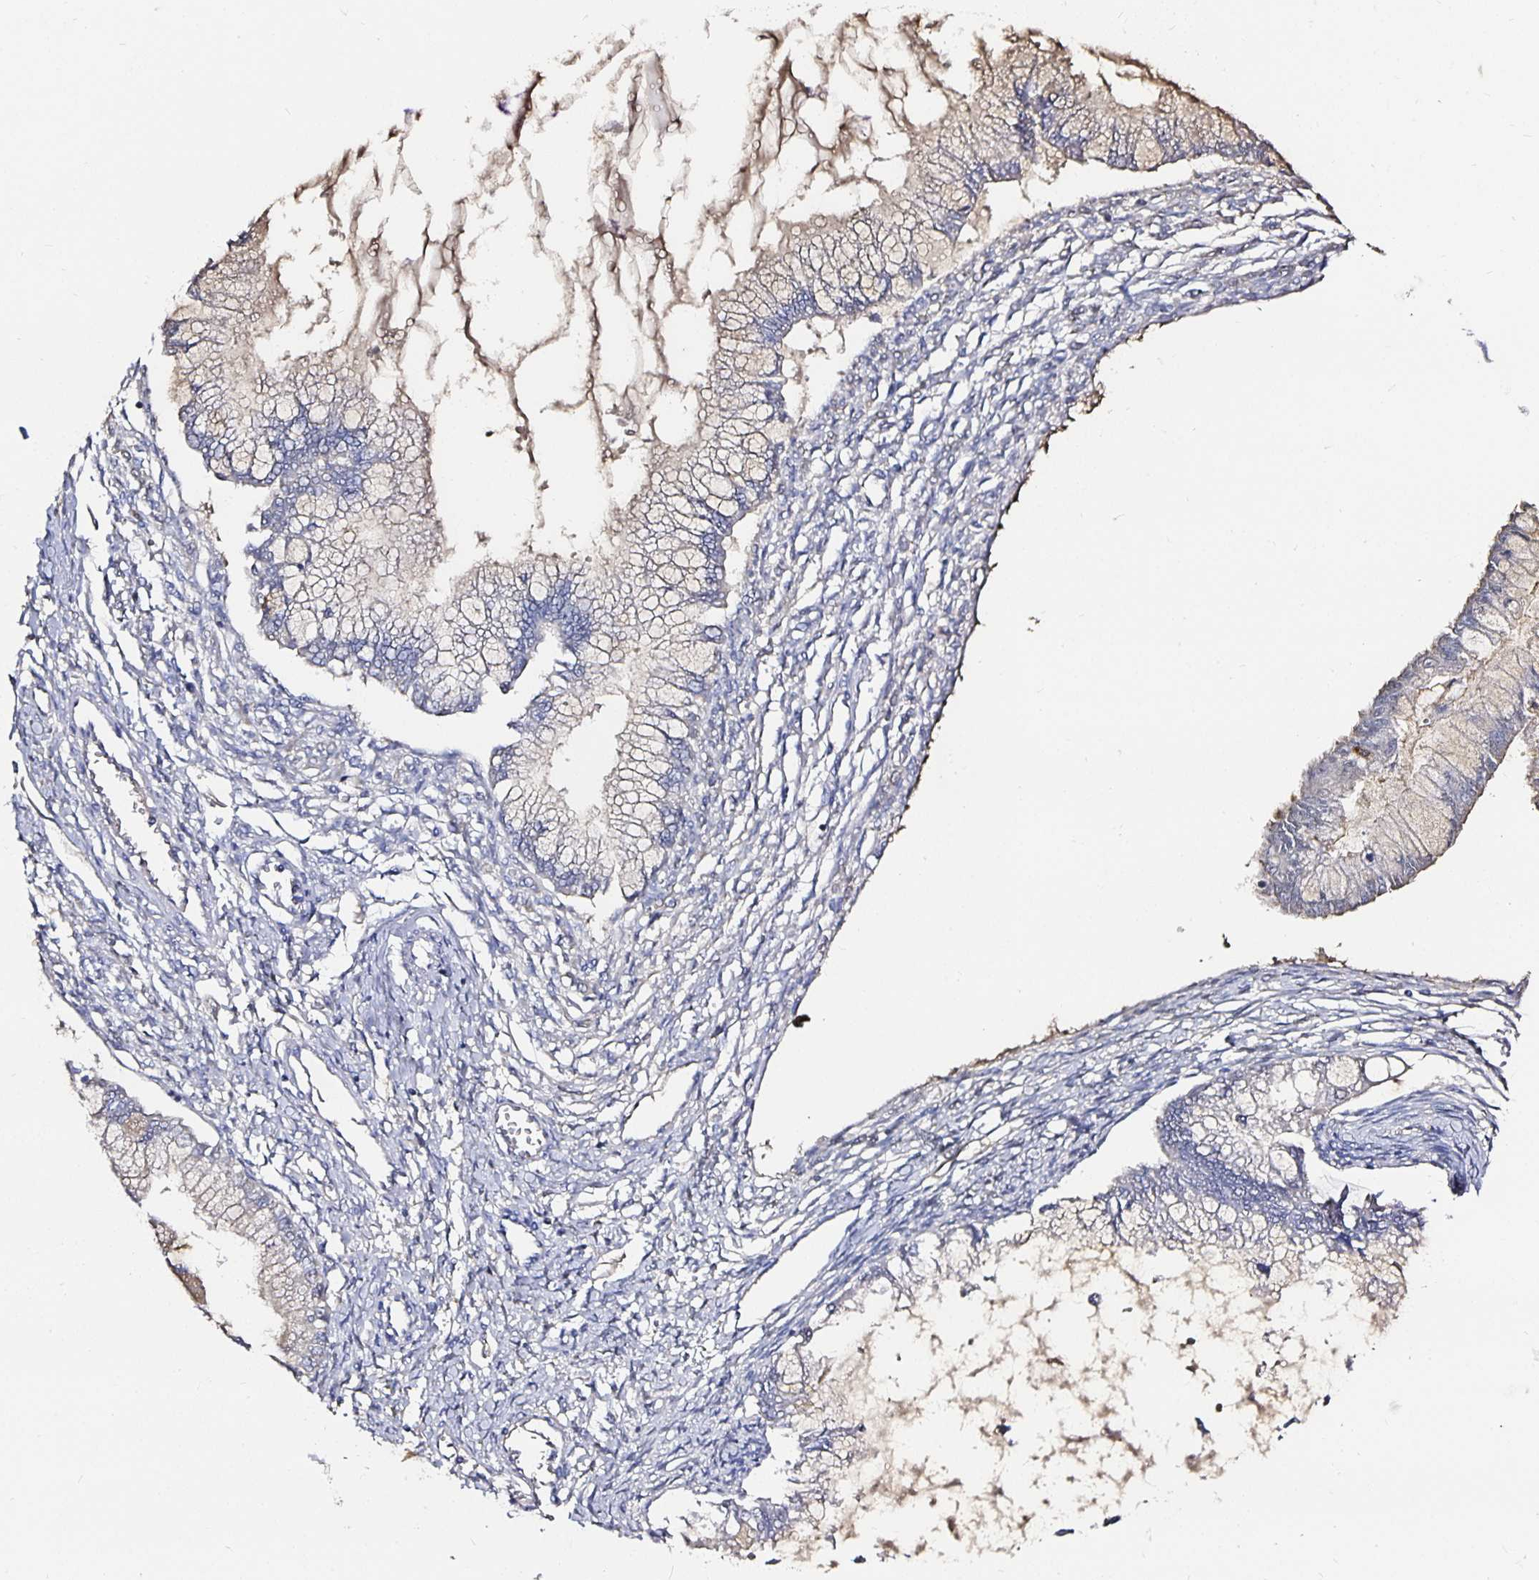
{"staining": {"intensity": "negative", "quantity": "none", "location": "none"}, "tissue": "ovarian cancer", "cell_type": "Tumor cells", "image_type": "cancer", "snomed": [{"axis": "morphology", "description": "Cystadenocarcinoma, mucinous, NOS"}, {"axis": "topography", "description": "Ovary"}], "caption": "This is a histopathology image of IHC staining of ovarian mucinous cystadenocarcinoma, which shows no expression in tumor cells. The staining was performed using DAB to visualize the protein expression in brown, while the nuclei were stained in blue with hematoxylin (Magnification: 20x).", "gene": "TTR", "patient": {"sex": "female", "age": 34}}